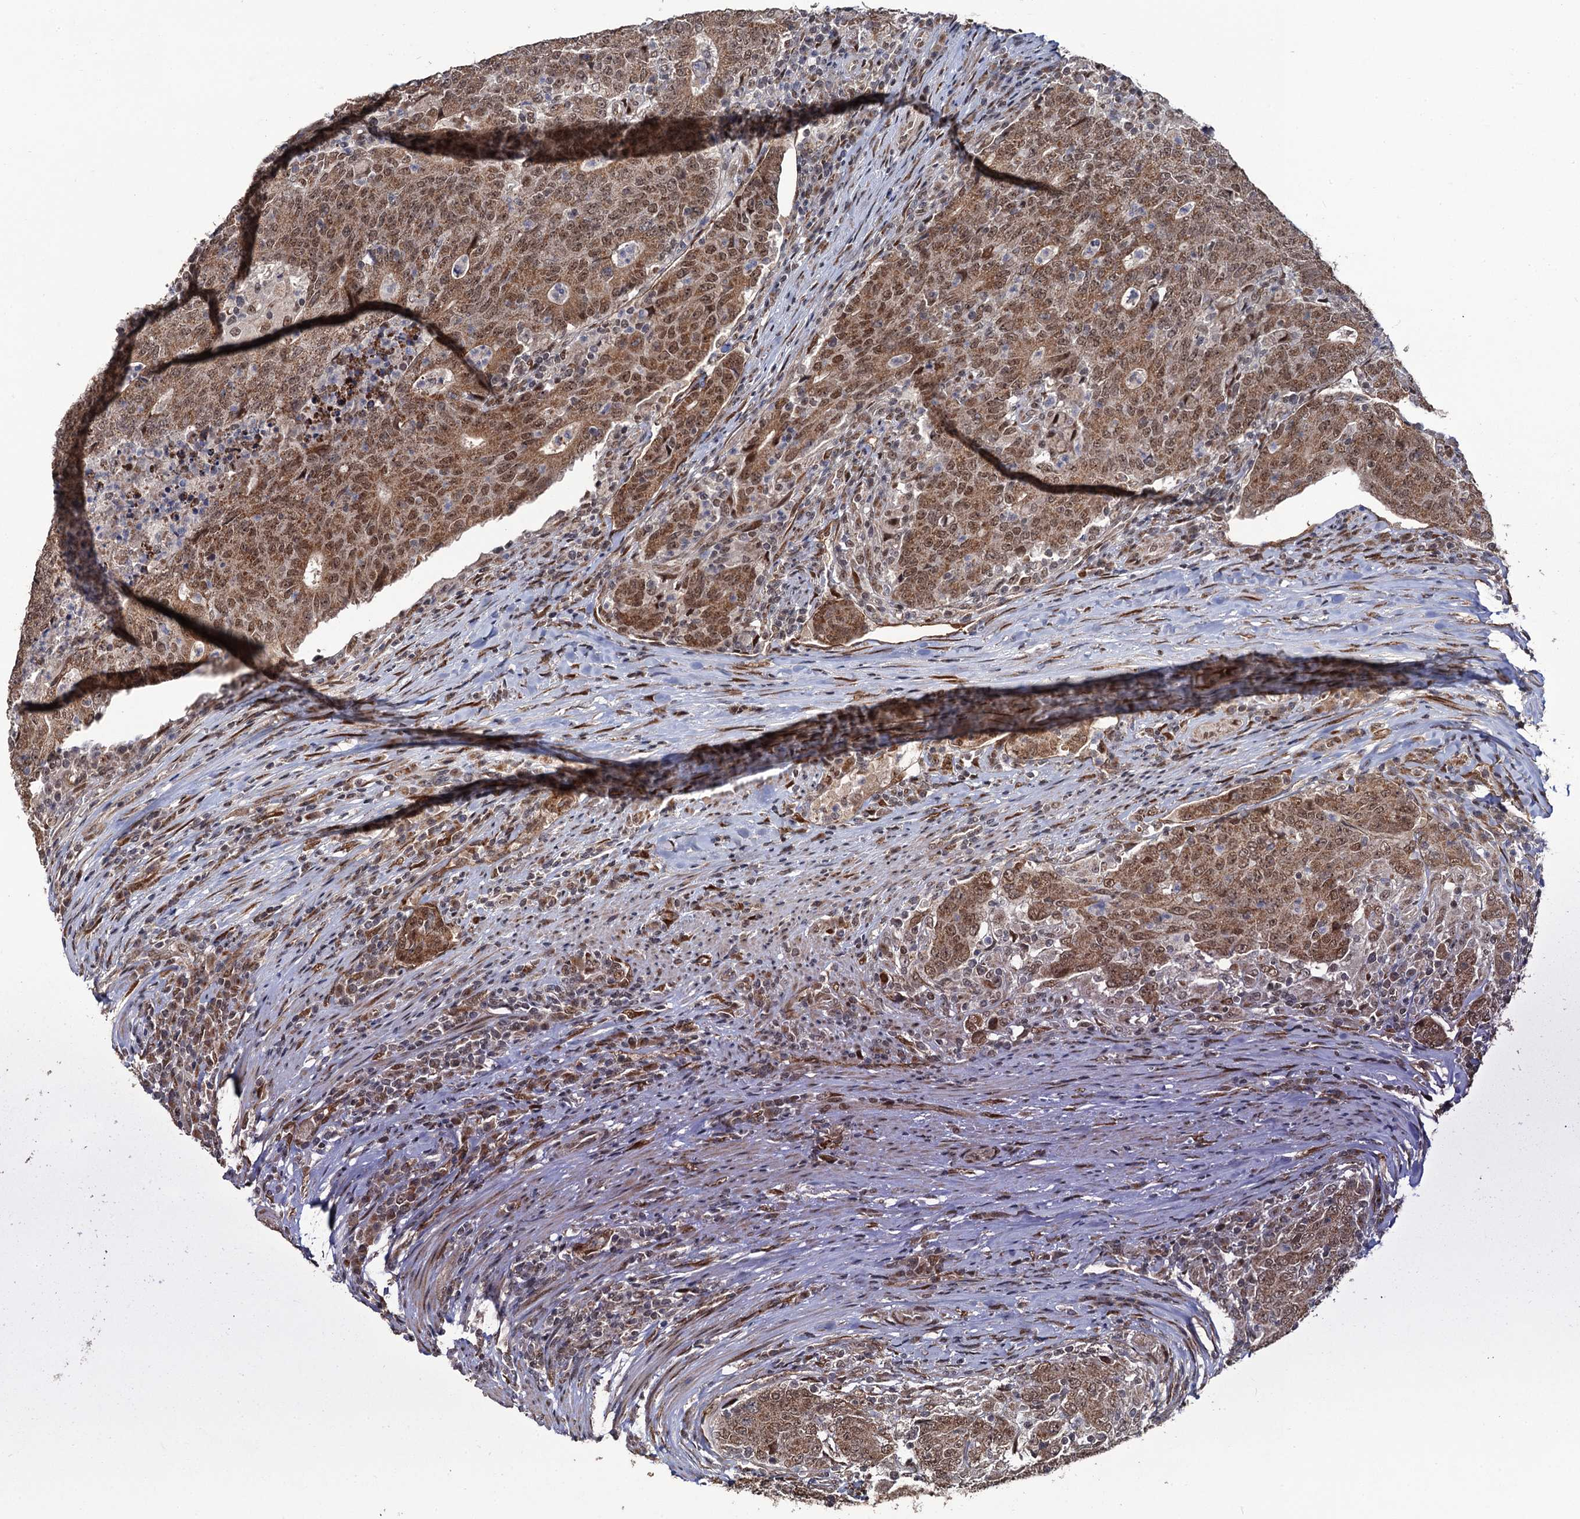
{"staining": {"intensity": "moderate", "quantity": ">75%", "location": "cytoplasmic/membranous,nuclear"}, "tissue": "colorectal cancer", "cell_type": "Tumor cells", "image_type": "cancer", "snomed": [{"axis": "morphology", "description": "Adenocarcinoma, NOS"}, {"axis": "topography", "description": "Colon"}], "caption": "Protein expression analysis of human colorectal adenocarcinoma reveals moderate cytoplasmic/membranous and nuclear positivity in about >75% of tumor cells. Nuclei are stained in blue.", "gene": "LRRC63", "patient": {"sex": "female", "age": 75}}